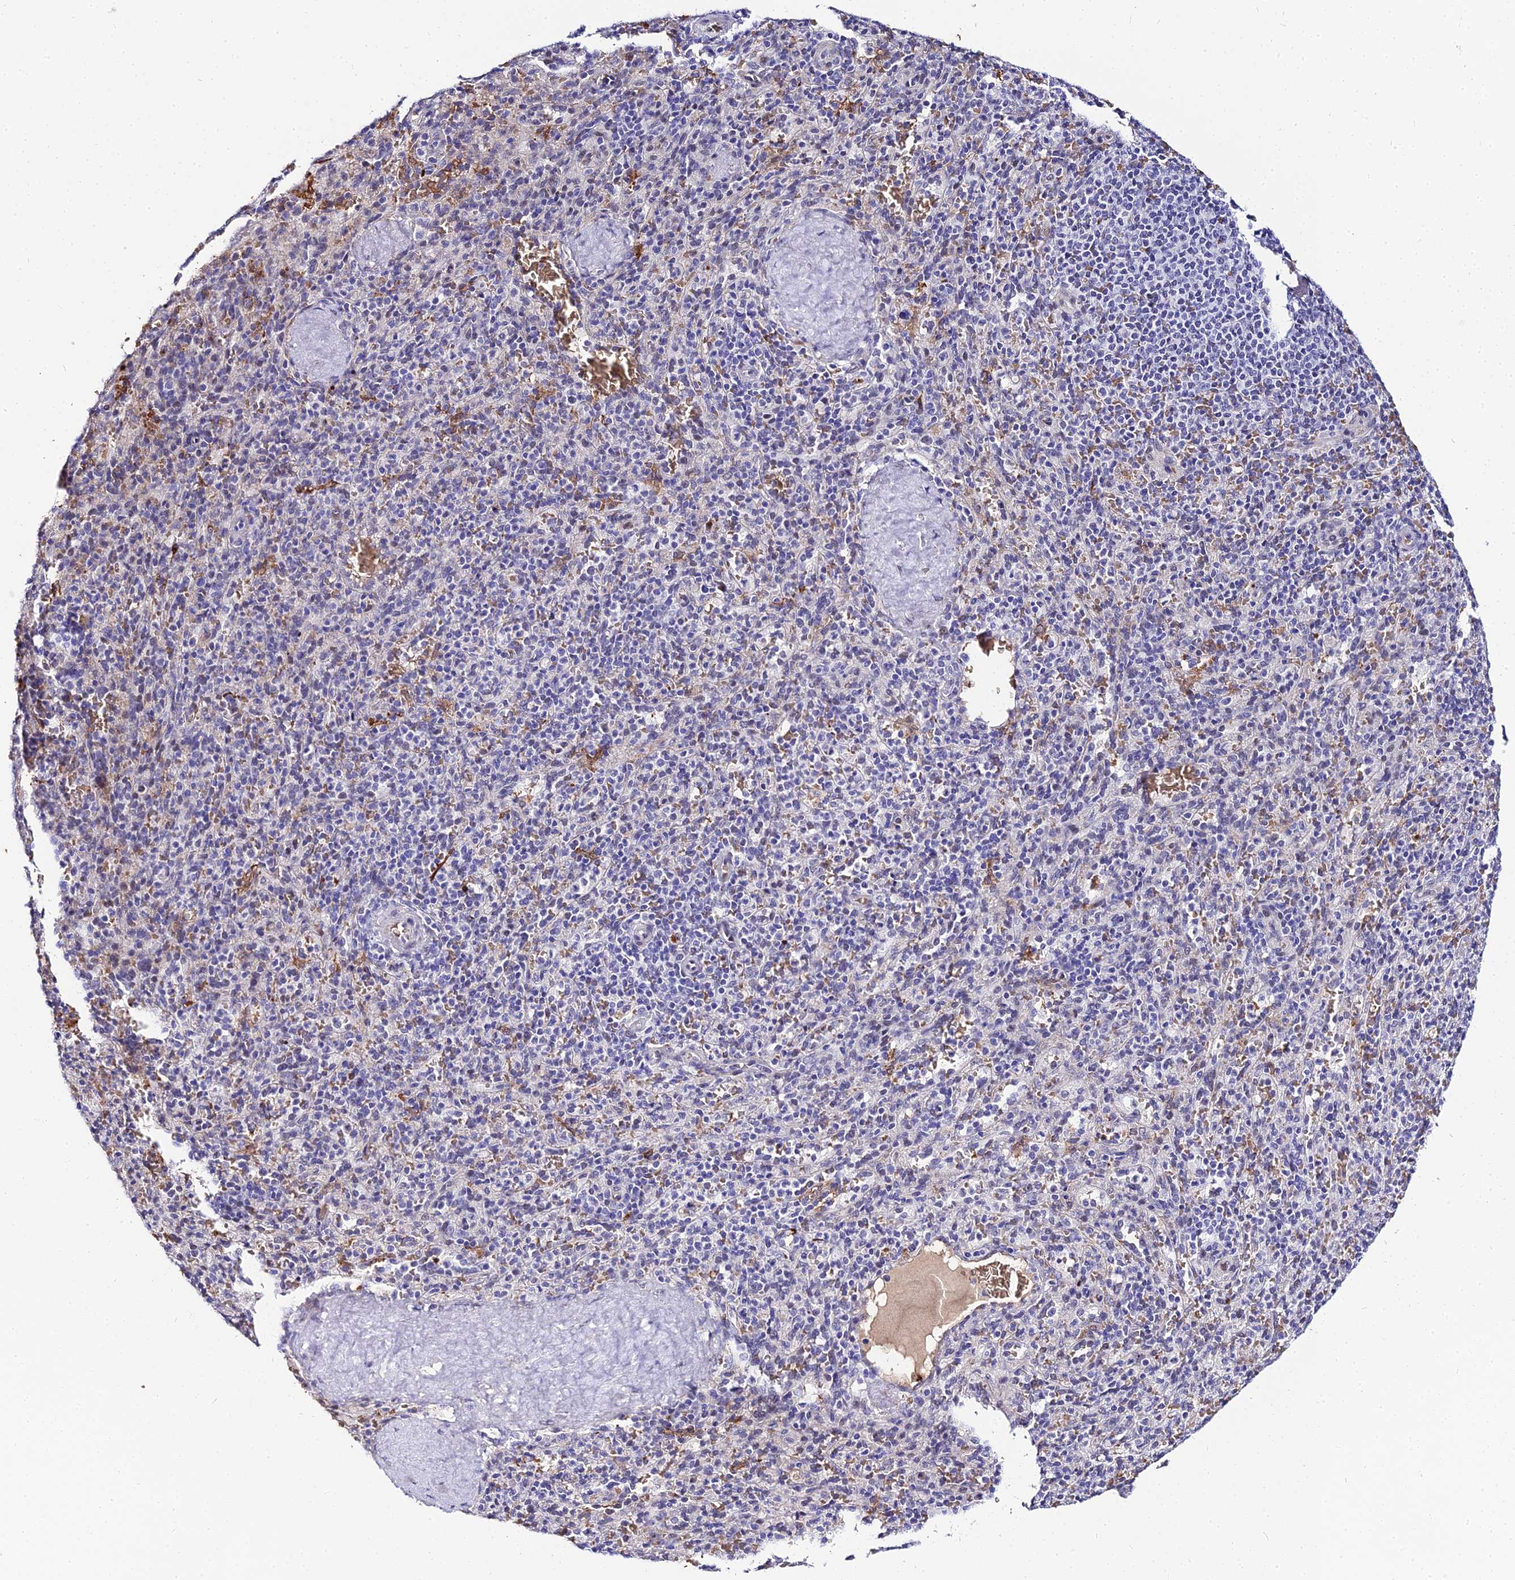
{"staining": {"intensity": "strong", "quantity": "25%-75%", "location": "cytoplasmic/membranous"}, "tissue": "spleen", "cell_type": "Cells in red pulp", "image_type": "normal", "snomed": [{"axis": "morphology", "description": "Normal tissue, NOS"}, {"axis": "topography", "description": "Spleen"}], "caption": "Immunohistochemical staining of normal human spleen exhibits high levels of strong cytoplasmic/membranous positivity in approximately 25%-75% of cells in red pulp. (DAB (3,3'-diaminobenzidine) = brown stain, brightfield microscopy at high magnification).", "gene": "BCL9", "patient": {"sex": "male", "age": 36}}